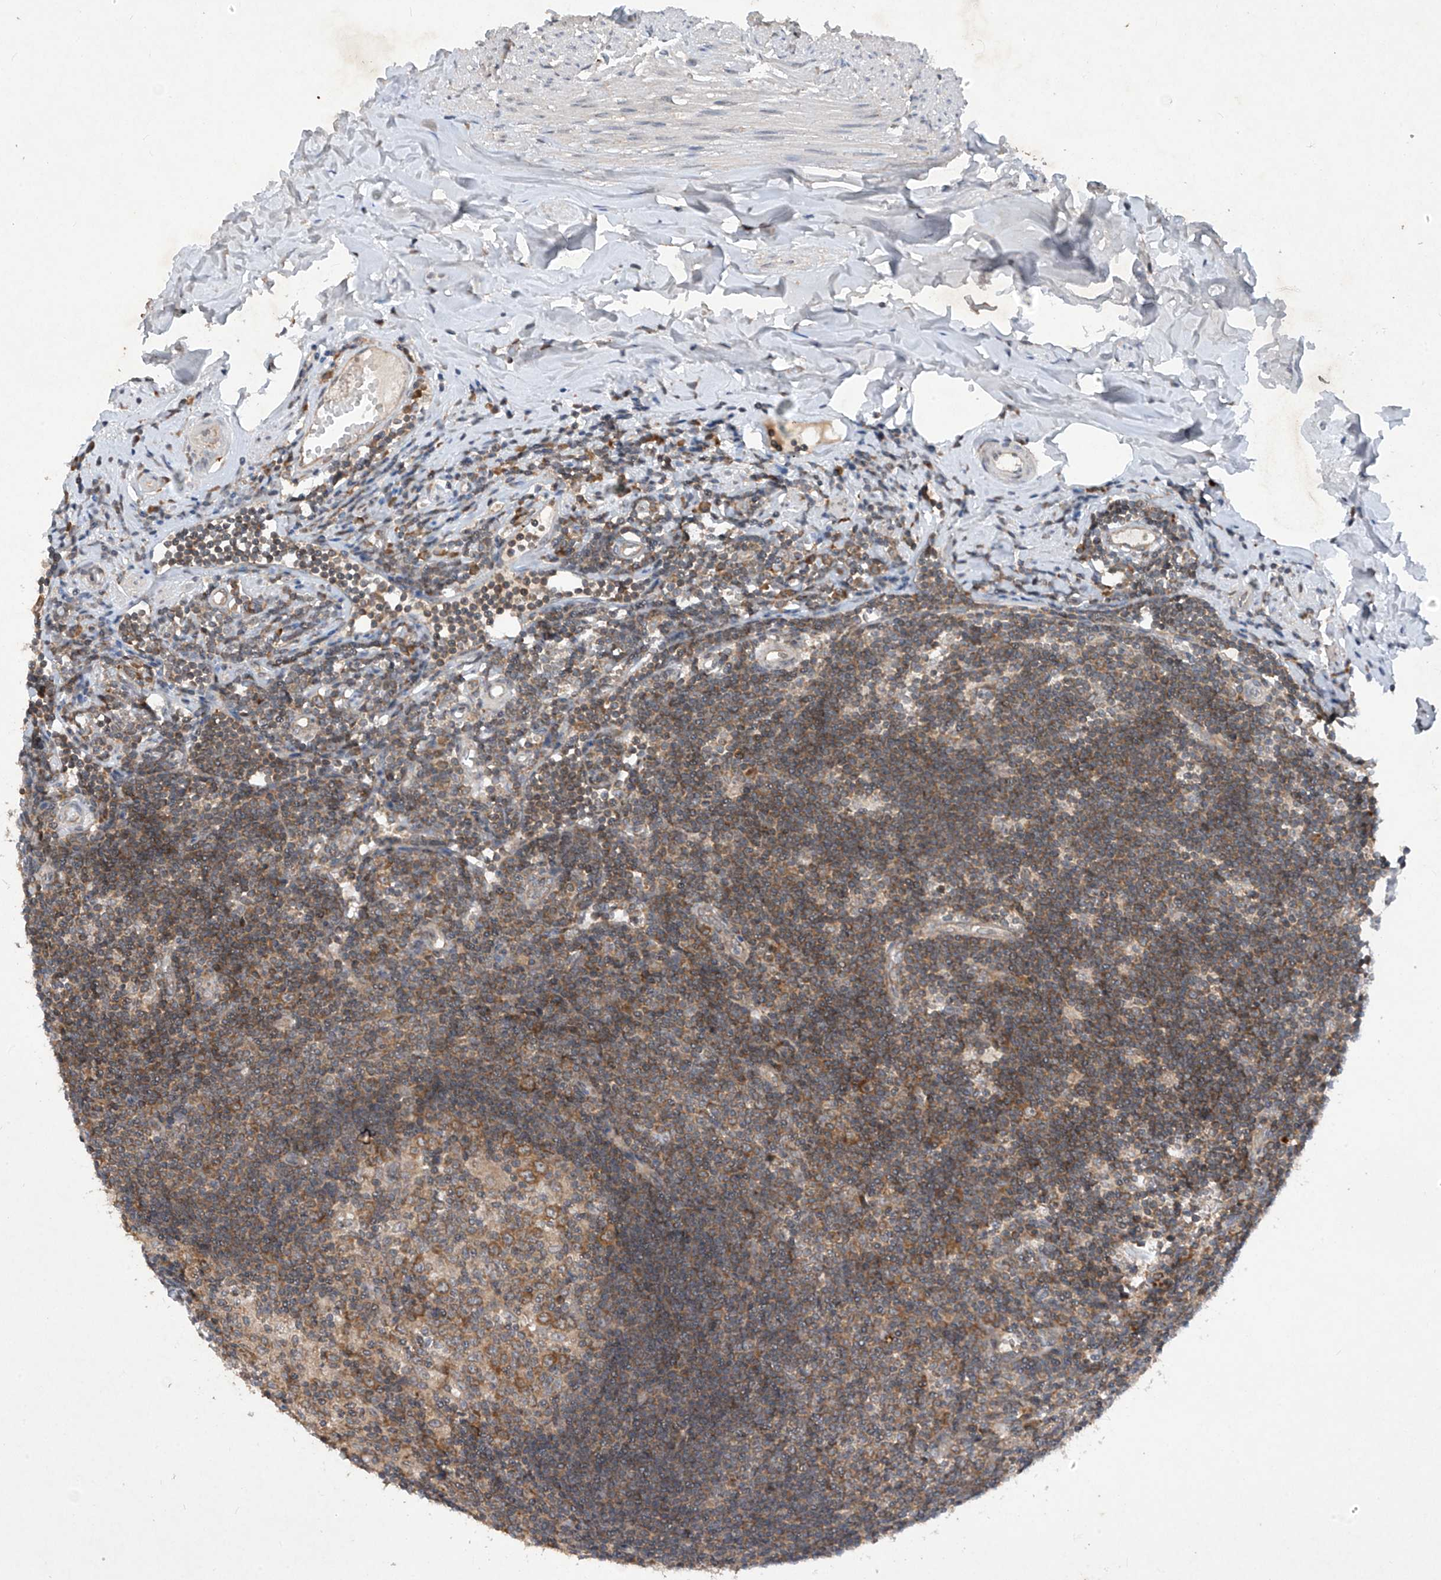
{"staining": {"intensity": "moderate", "quantity": ">75%", "location": "cytoplasmic/membranous"}, "tissue": "appendix", "cell_type": "Glandular cells", "image_type": "normal", "snomed": [{"axis": "morphology", "description": "Normal tissue, NOS"}, {"axis": "topography", "description": "Appendix"}], "caption": "Immunohistochemistry of normal human appendix shows medium levels of moderate cytoplasmic/membranous expression in about >75% of glandular cells.", "gene": "RPL34", "patient": {"sex": "female", "age": 54}}